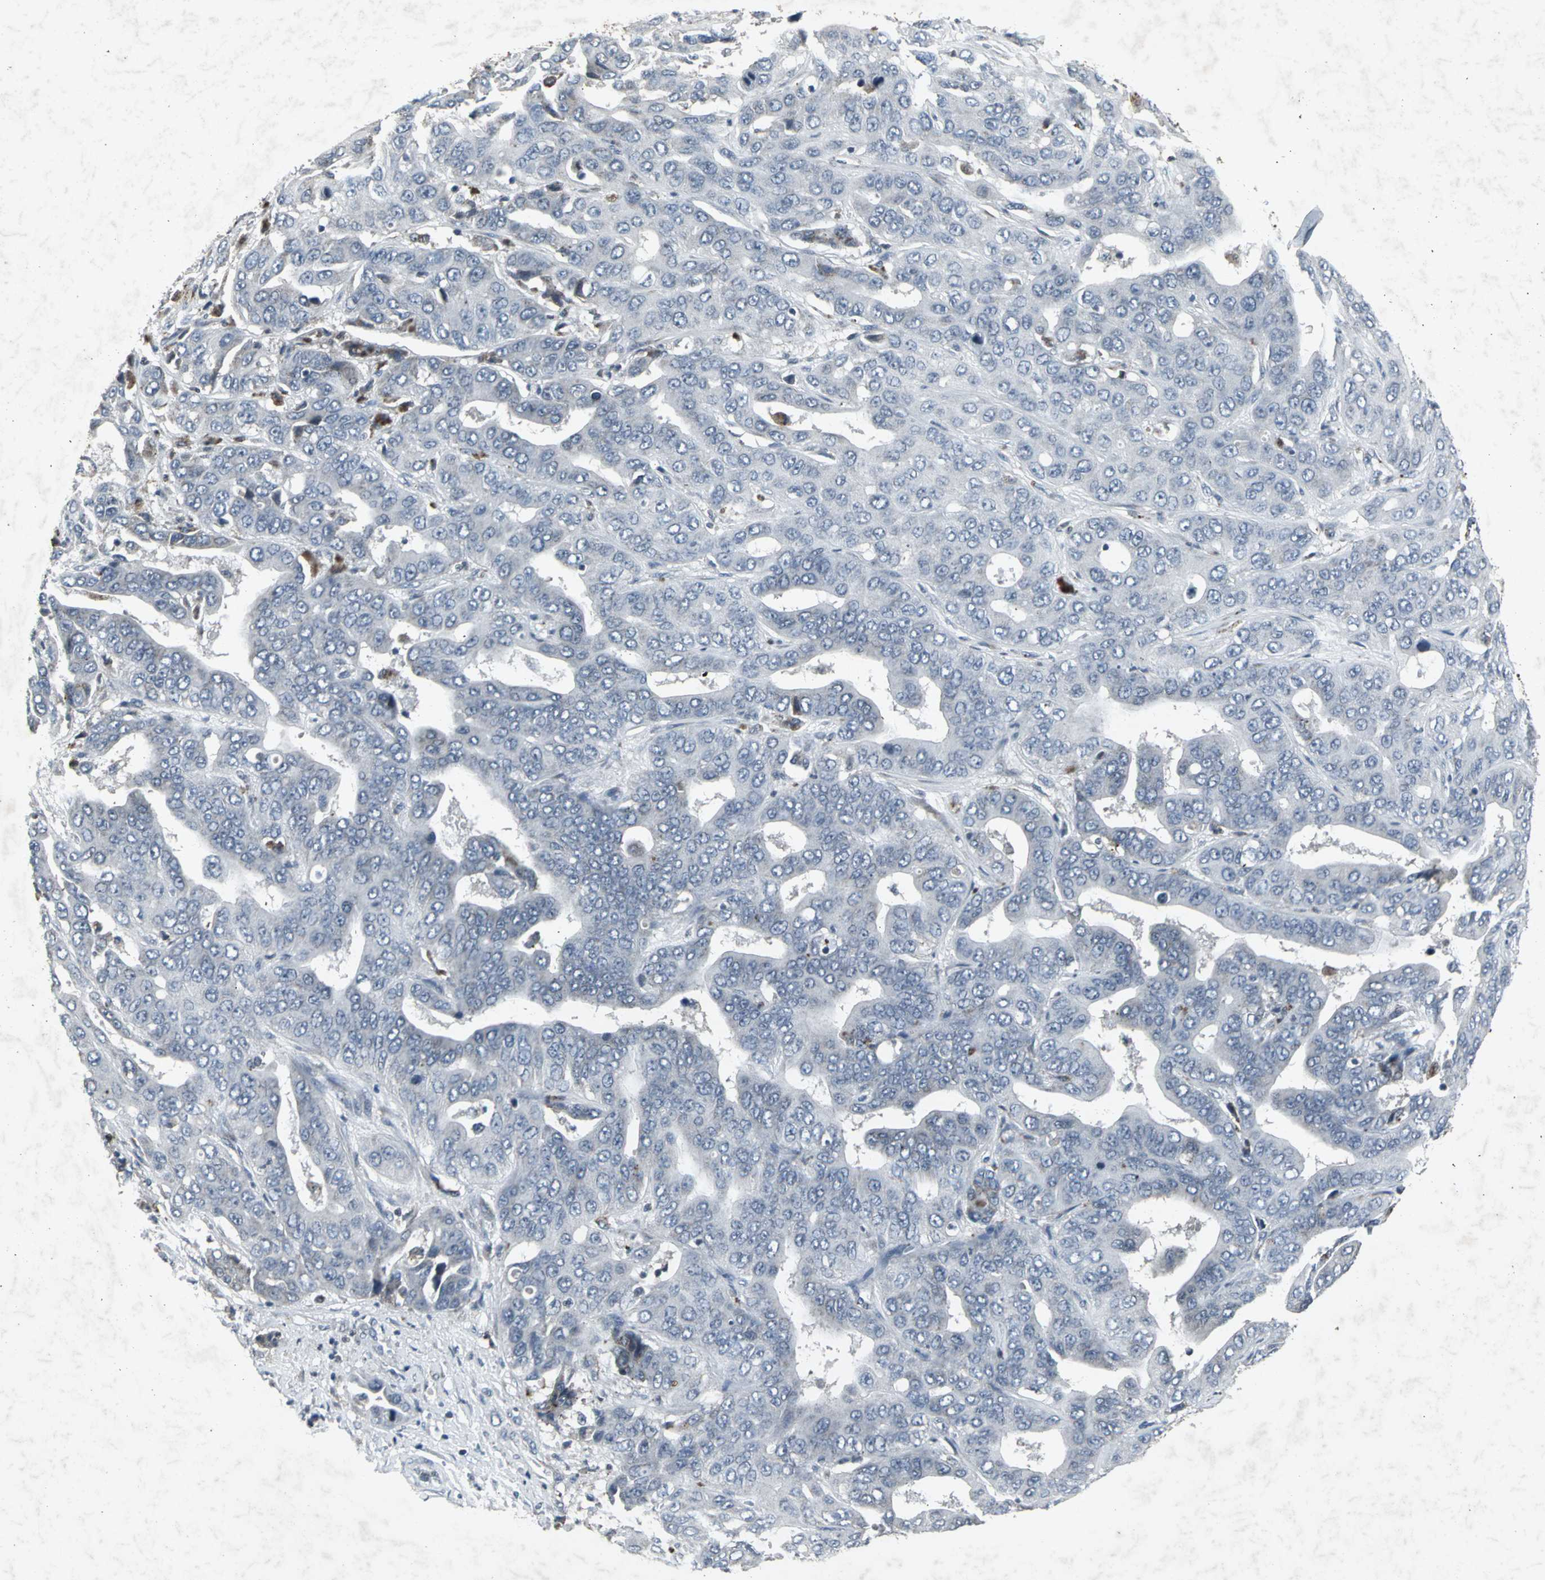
{"staining": {"intensity": "negative", "quantity": "none", "location": "none"}, "tissue": "liver cancer", "cell_type": "Tumor cells", "image_type": "cancer", "snomed": [{"axis": "morphology", "description": "Cholangiocarcinoma"}, {"axis": "topography", "description": "Liver"}], "caption": "Liver cholangiocarcinoma stained for a protein using immunohistochemistry demonstrates no positivity tumor cells.", "gene": "BMP4", "patient": {"sex": "female", "age": 52}}